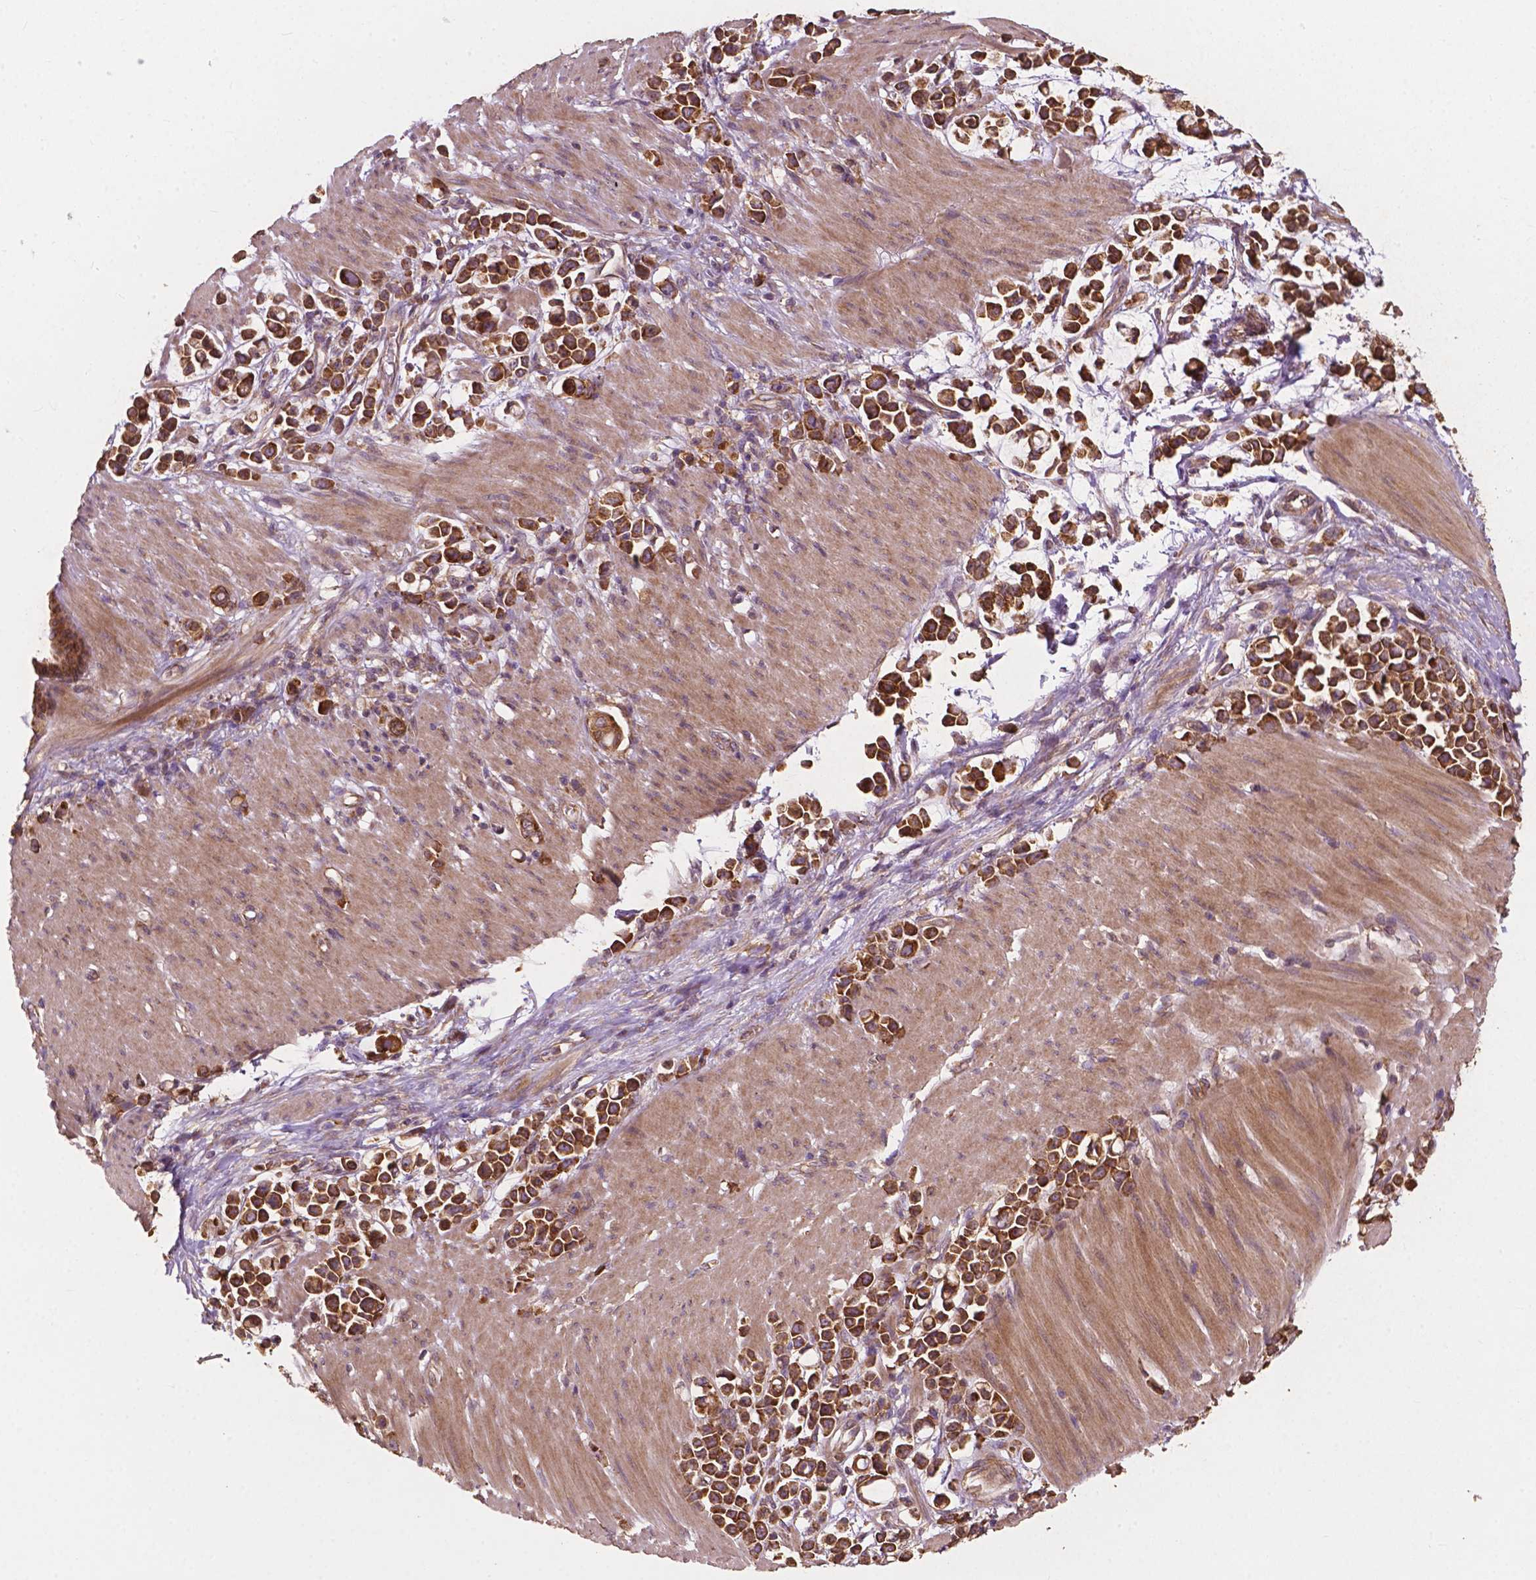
{"staining": {"intensity": "strong", "quantity": ">75%", "location": "cytoplasmic/membranous"}, "tissue": "stomach cancer", "cell_type": "Tumor cells", "image_type": "cancer", "snomed": [{"axis": "morphology", "description": "Adenocarcinoma, NOS"}, {"axis": "topography", "description": "Stomach"}], "caption": "Immunohistochemical staining of stomach cancer (adenocarcinoma) displays high levels of strong cytoplasmic/membranous protein staining in approximately >75% of tumor cells. The staining is performed using DAB brown chromogen to label protein expression. The nuclei are counter-stained blue using hematoxylin.", "gene": "G3BP1", "patient": {"sex": "male", "age": 82}}